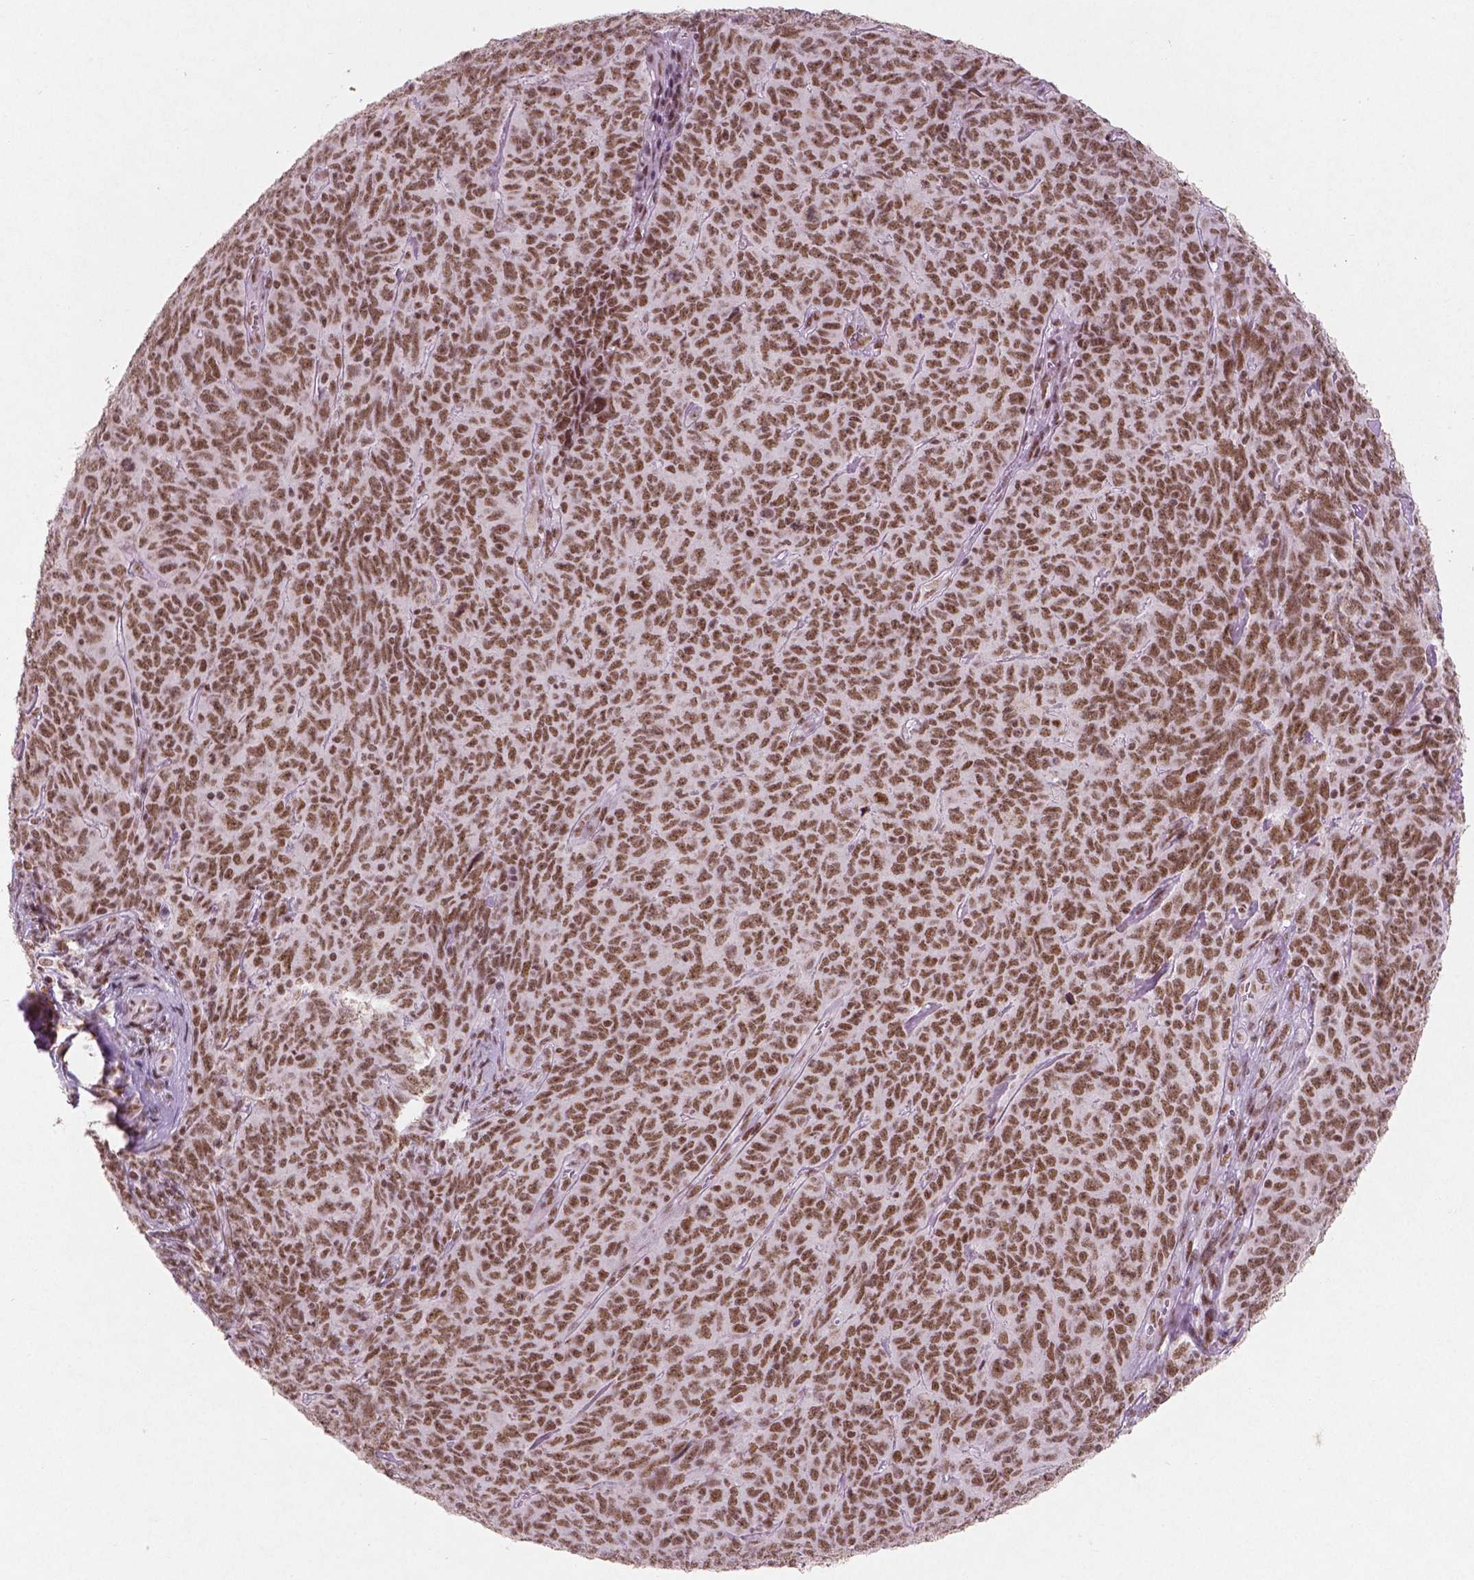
{"staining": {"intensity": "moderate", "quantity": ">75%", "location": "nuclear"}, "tissue": "skin cancer", "cell_type": "Tumor cells", "image_type": "cancer", "snomed": [{"axis": "morphology", "description": "Squamous cell carcinoma, NOS"}, {"axis": "topography", "description": "Skin"}, {"axis": "topography", "description": "Anal"}], "caption": "An immunohistochemistry image of tumor tissue is shown. Protein staining in brown highlights moderate nuclear positivity in skin cancer within tumor cells. Nuclei are stained in blue.", "gene": "BRD4", "patient": {"sex": "female", "age": 51}}